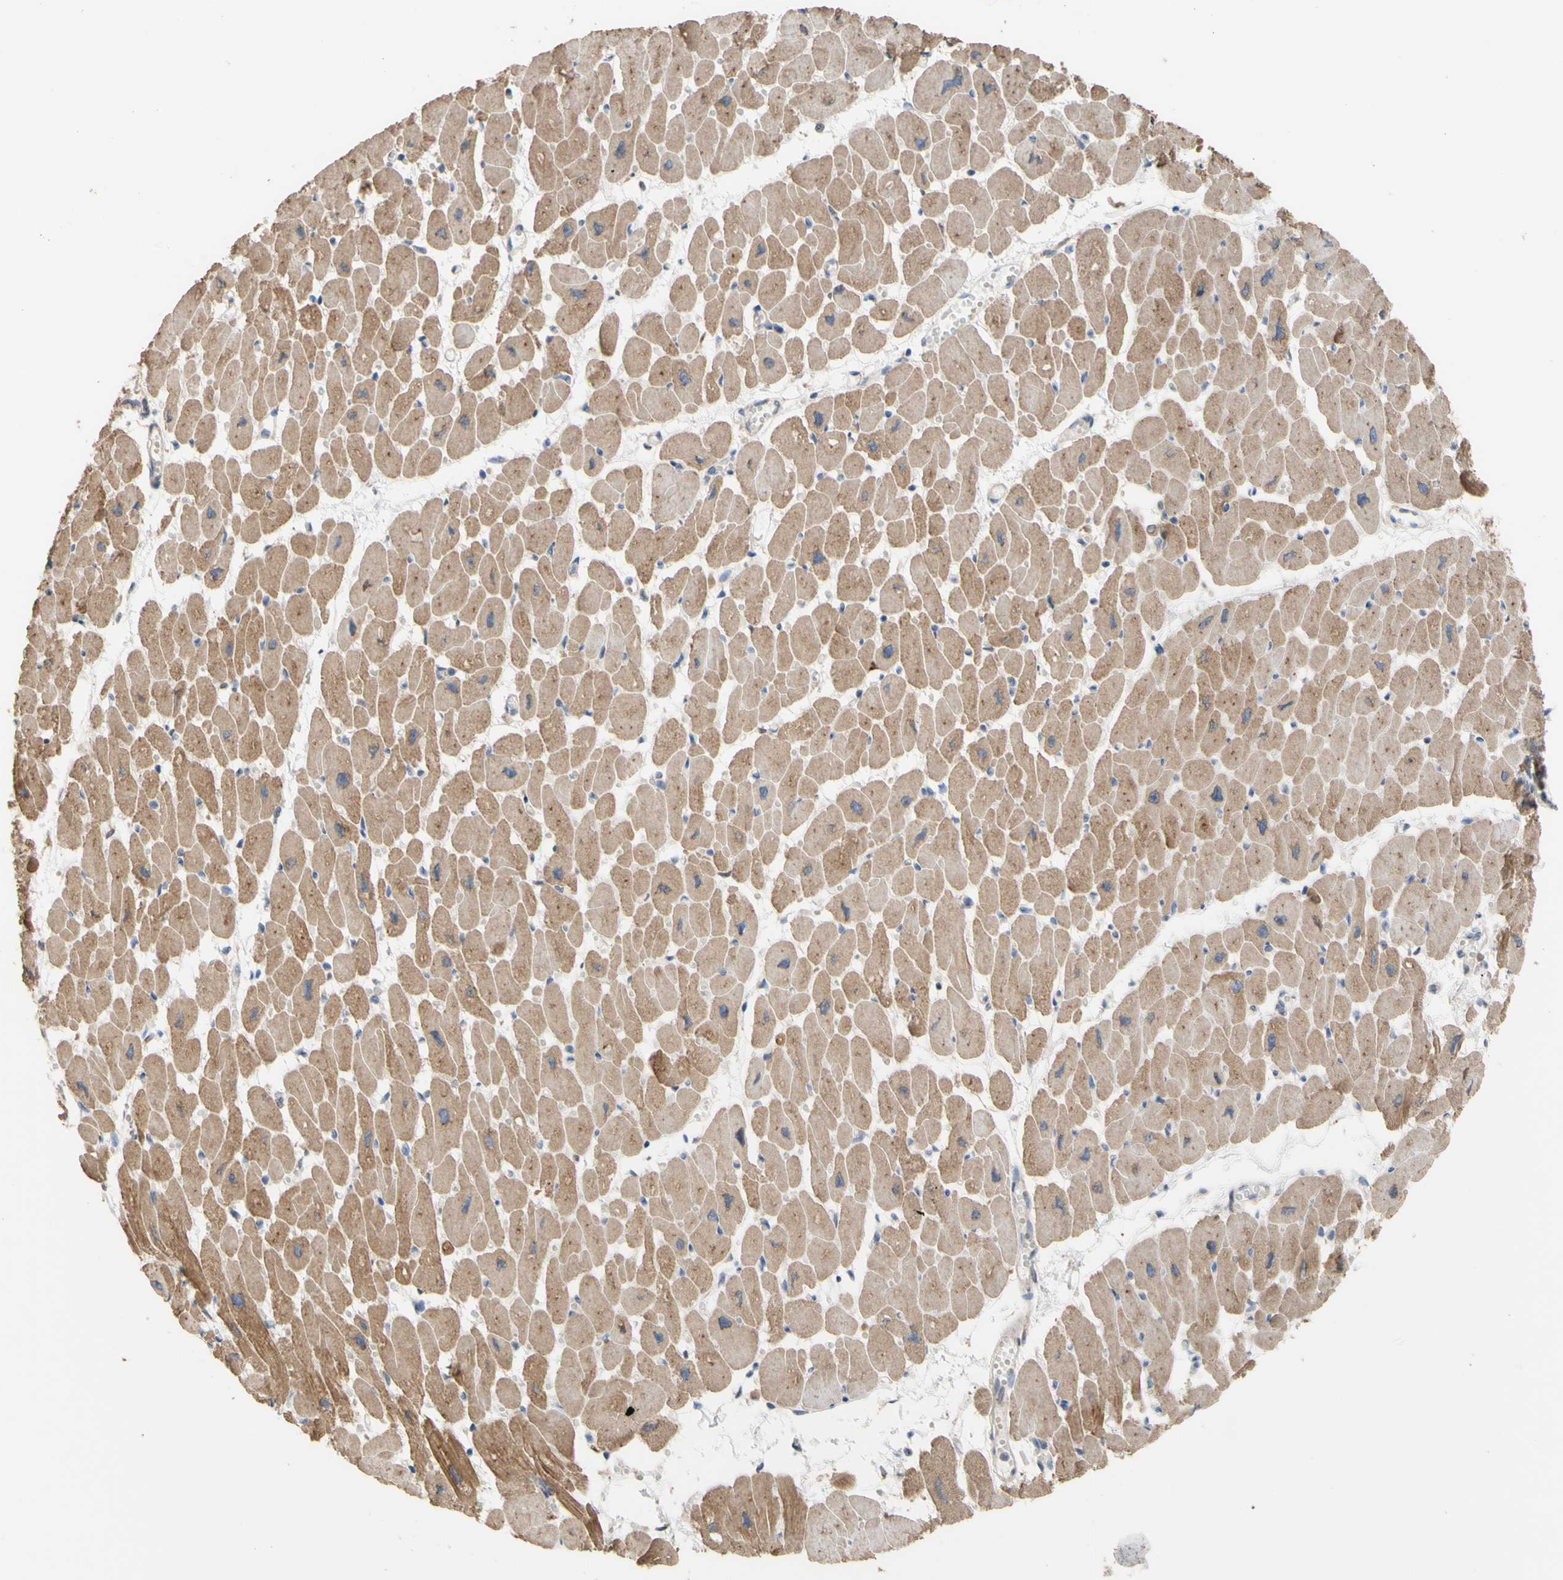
{"staining": {"intensity": "moderate", "quantity": "25%-75%", "location": "cytoplasmic/membranous"}, "tissue": "heart muscle", "cell_type": "Cardiomyocytes", "image_type": "normal", "snomed": [{"axis": "morphology", "description": "Normal tissue, NOS"}, {"axis": "topography", "description": "Heart"}], "caption": "IHC (DAB) staining of unremarkable human heart muscle exhibits moderate cytoplasmic/membranous protein positivity in approximately 25%-75% of cardiomyocytes. The protein of interest is shown in brown color, while the nuclei are stained blue.", "gene": "NECTIN3", "patient": {"sex": "female", "age": 54}}